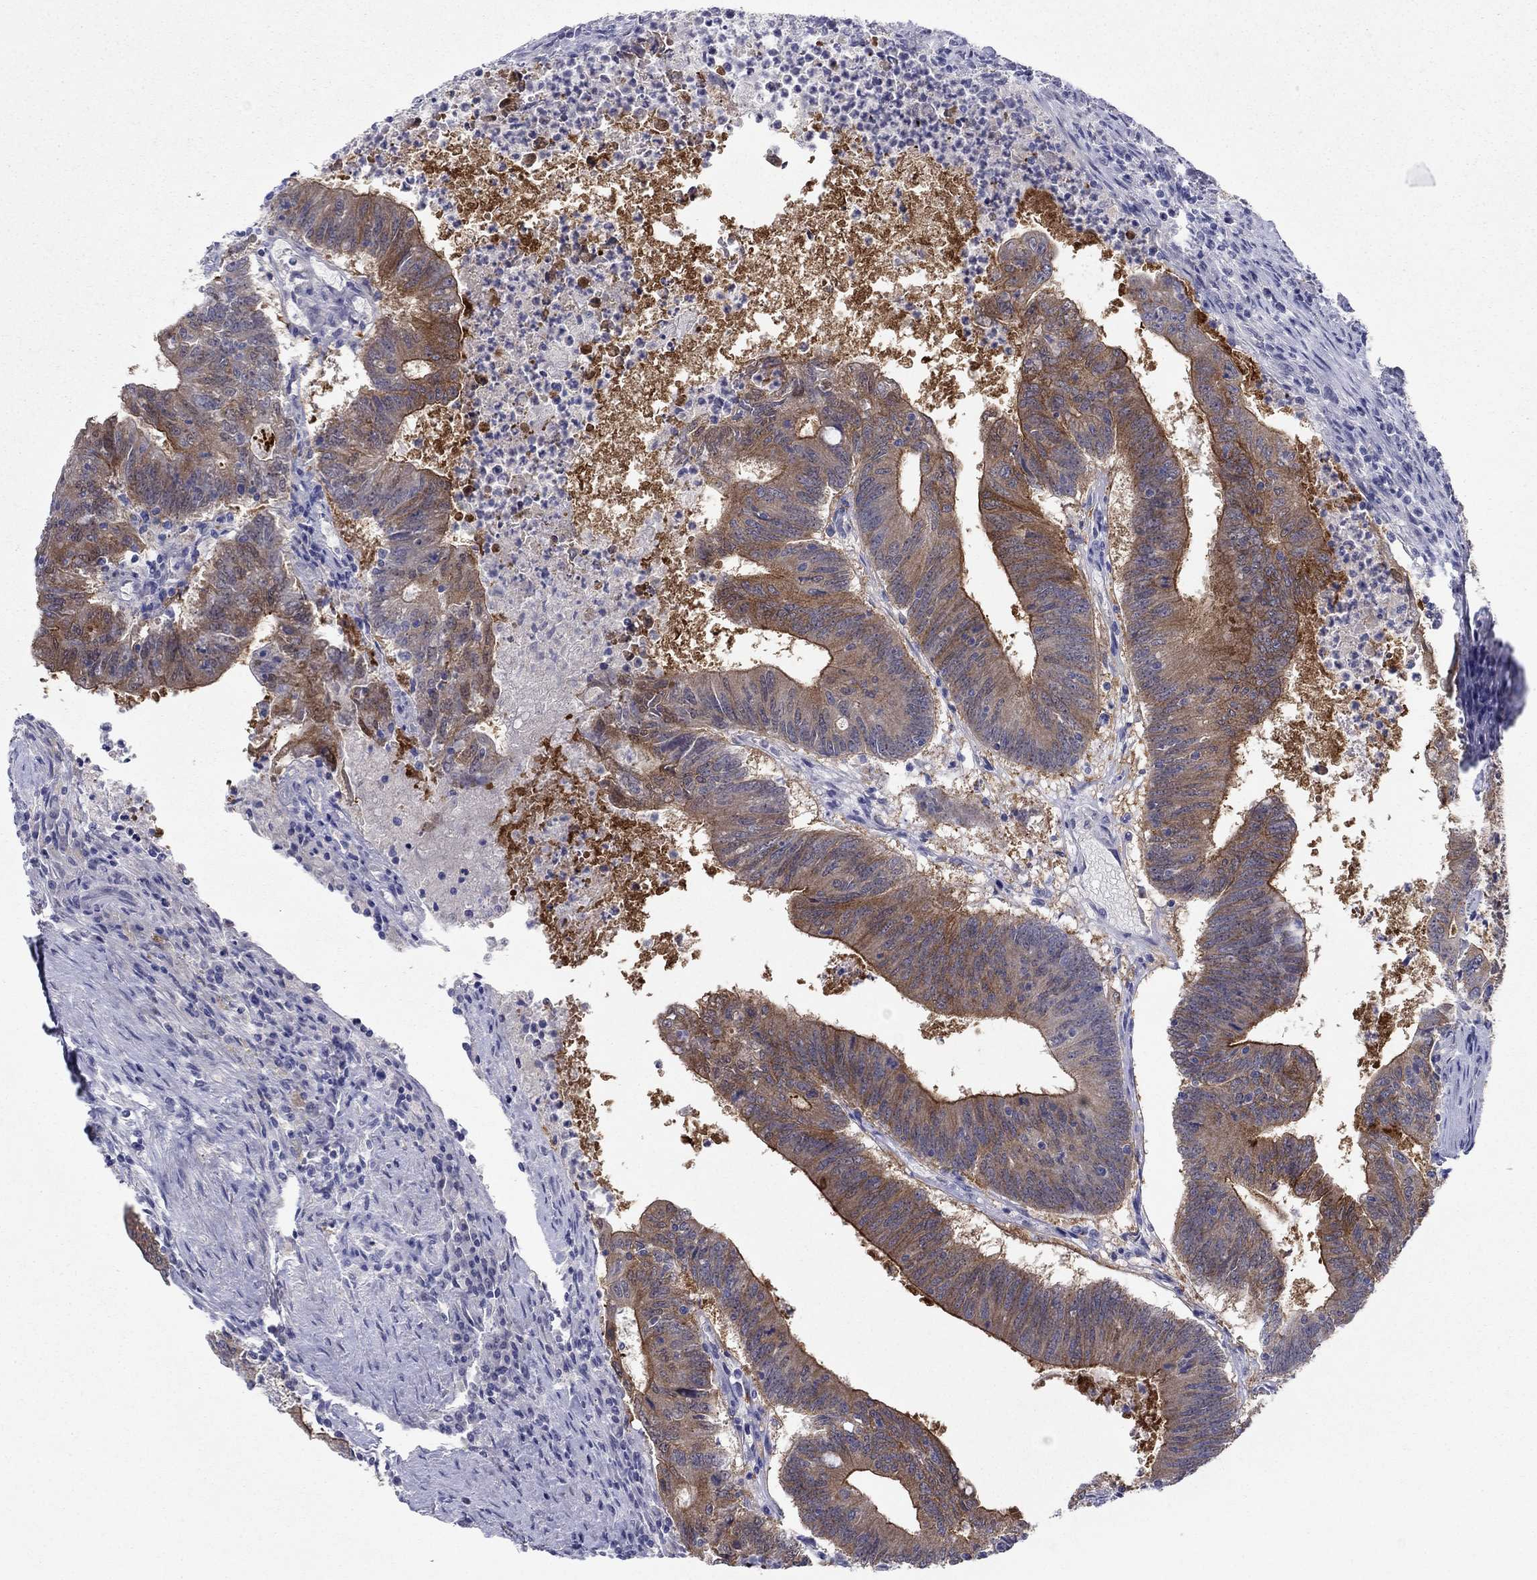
{"staining": {"intensity": "strong", "quantity": "25%-75%", "location": "cytoplasmic/membranous"}, "tissue": "colorectal cancer", "cell_type": "Tumor cells", "image_type": "cancer", "snomed": [{"axis": "morphology", "description": "Adenocarcinoma, NOS"}, {"axis": "topography", "description": "Colon"}], "caption": "The image exhibits immunohistochemical staining of colorectal cancer. There is strong cytoplasmic/membranous expression is present in approximately 25%-75% of tumor cells.", "gene": "PLS1", "patient": {"sex": "female", "age": 70}}